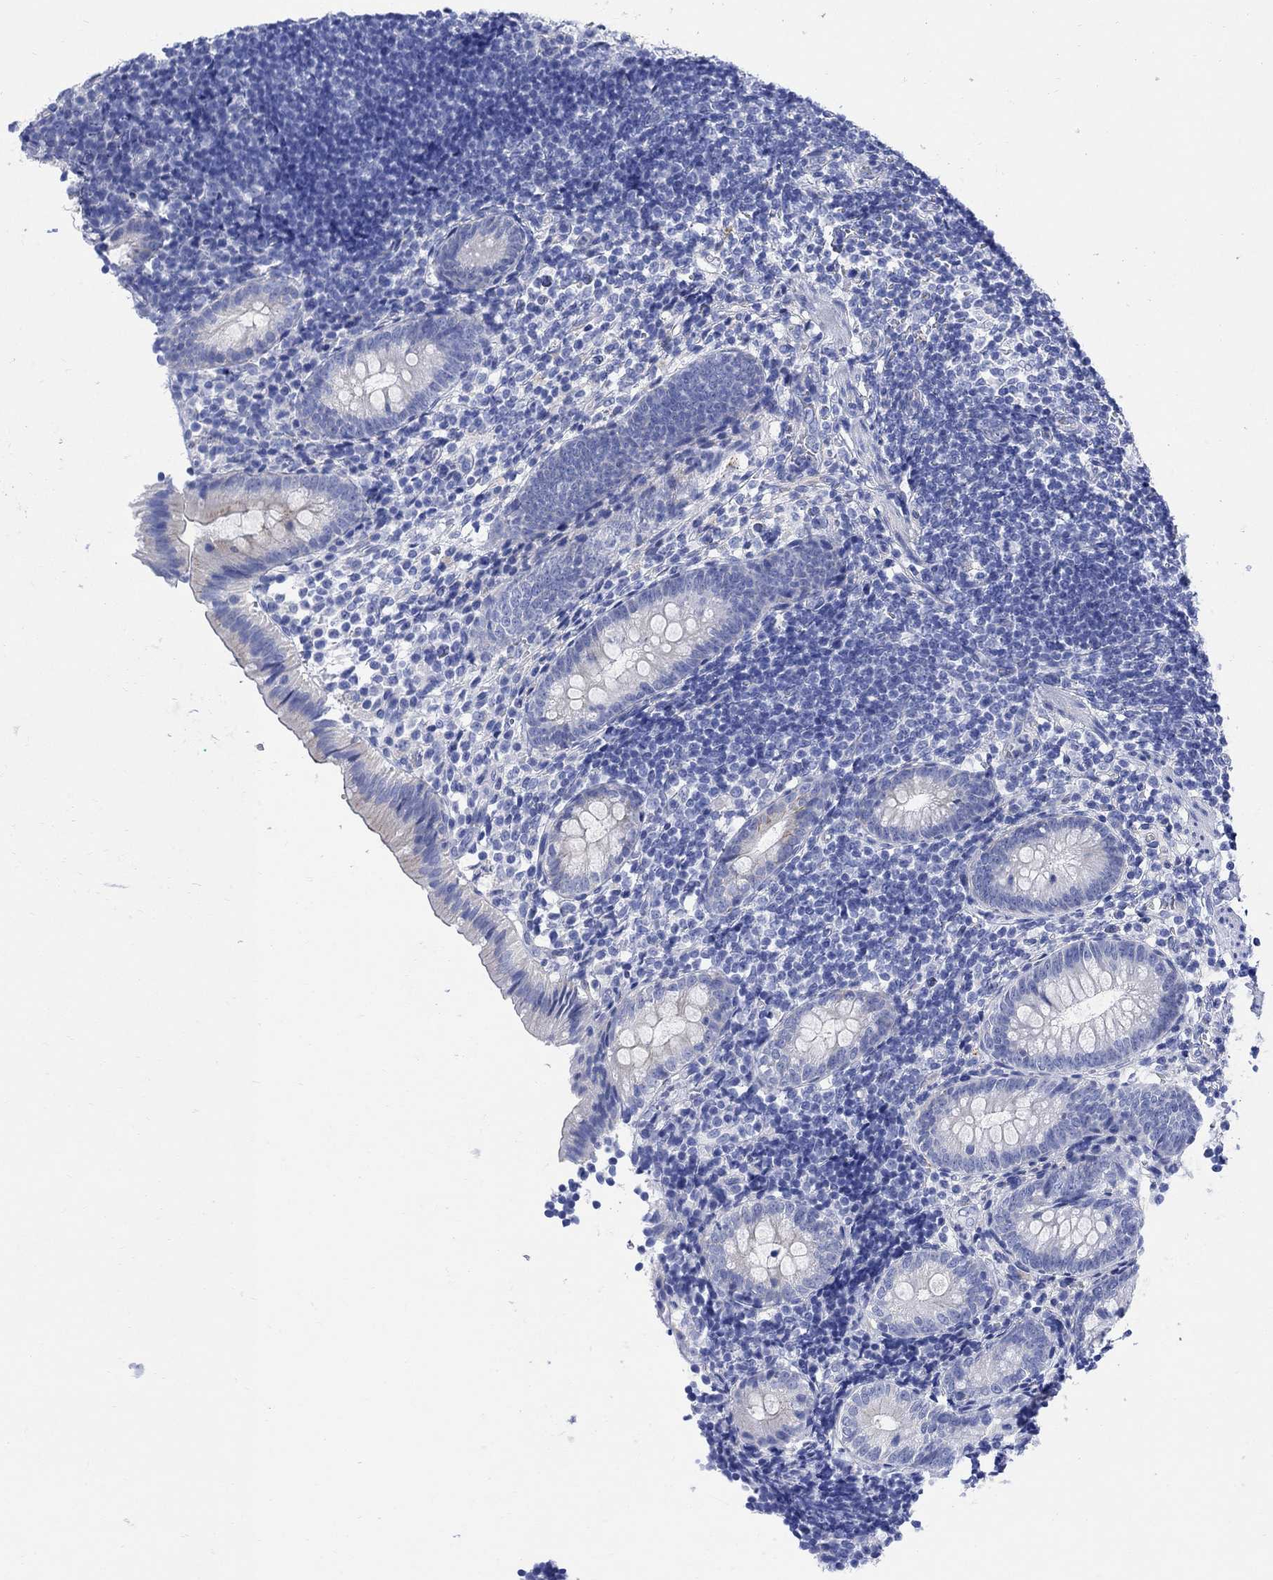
{"staining": {"intensity": "negative", "quantity": "none", "location": "none"}, "tissue": "appendix", "cell_type": "Glandular cells", "image_type": "normal", "snomed": [{"axis": "morphology", "description": "Normal tissue, NOS"}, {"axis": "topography", "description": "Appendix"}], "caption": "Image shows no significant protein staining in glandular cells of unremarkable appendix. (DAB IHC, high magnification).", "gene": "MYL1", "patient": {"sex": "female", "age": 40}}